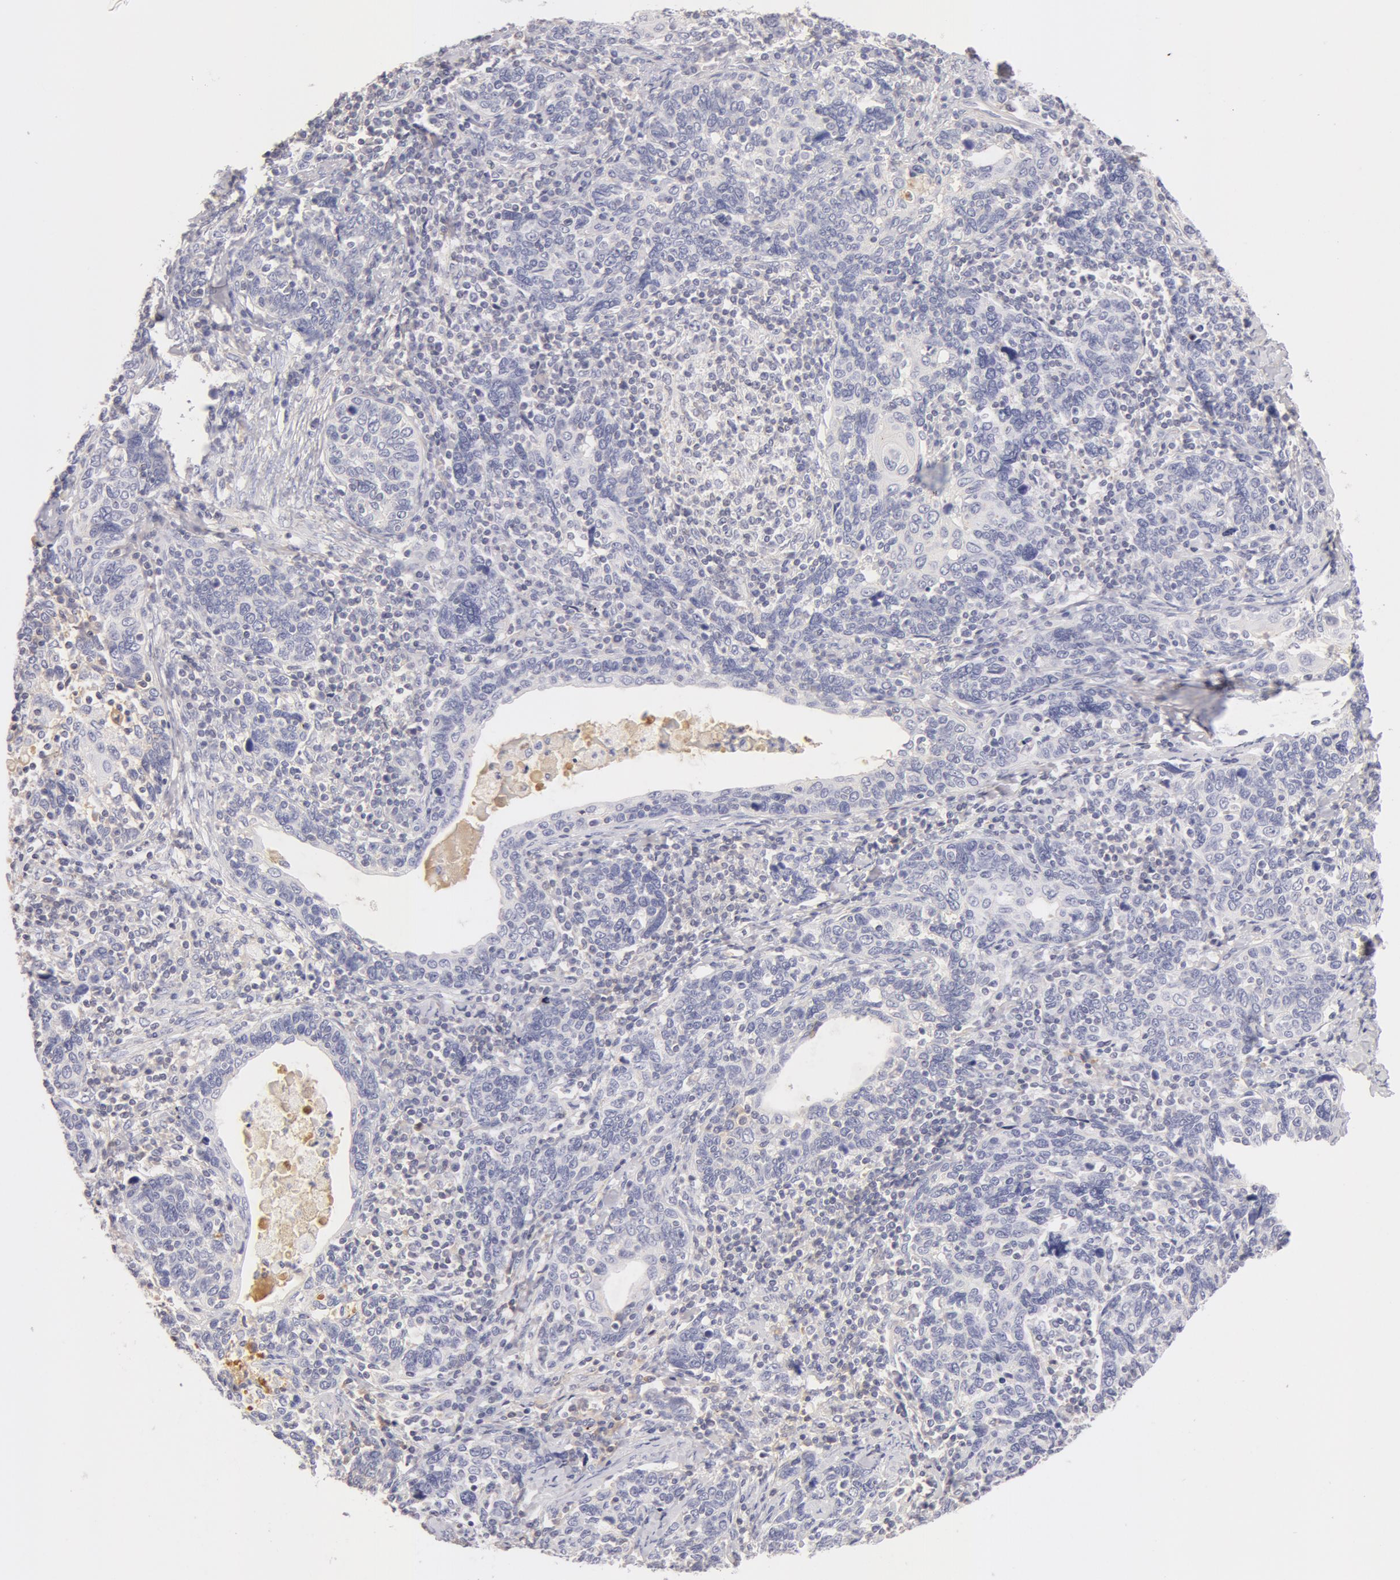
{"staining": {"intensity": "weak", "quantity": "<25%", "location": "cytoplasmic/membranous"}, "tissue": "cervical cancer", "cell_type": "Tumor cells", "image_type": "cancer", "snomed": [{"axis": "morphology", "description": "Squamous cell carcinoma, NOS"}, {"axis": "topography", "description": "Cervix"}], "caption": "IHC histopathology image of neoplastic tissue: human cervical cancer (squamous cell carcinoma) stained with DAB displays no significant protein expression in tumor cells.", "gene": "GC", "patient": {"sex": "female", "age": 41}}